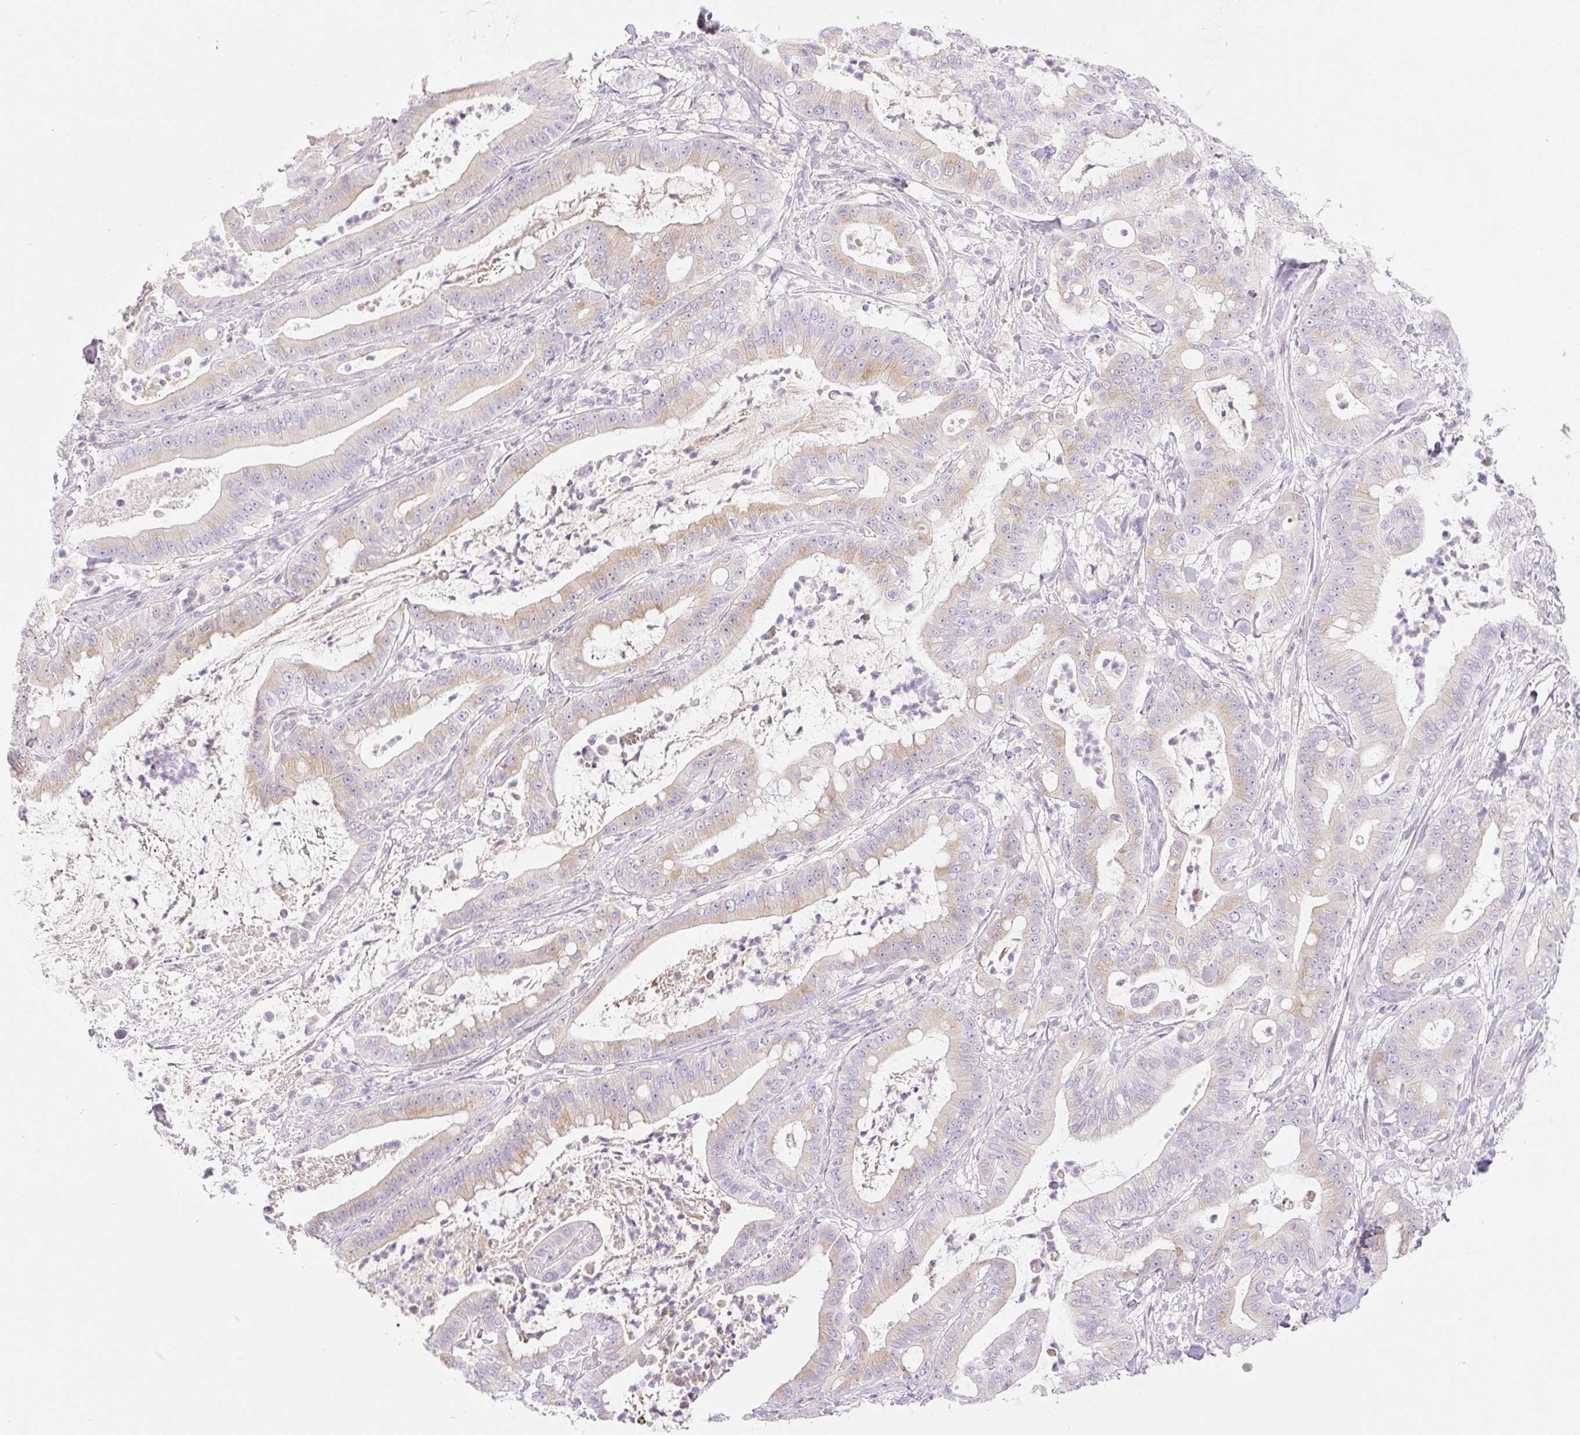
{"staining": {"intensity": "negative", "quantity": "none", "location": "none"}, "tissue": "pancreatic cancer", "cell_type": "Tumor cells", "image_type": "cancer", "snomed": [{"axis": "morphology", "description": "Adenocarcinoma, NOS"}, {"axis": "topography", "description": "Pancreas"}], "caption": "An immunohistochemistry micrograph of pancreatic adenocarcinoma is shown. There is no staining in tumor cells of pancreatic adenocarcinoma. The staining was performed using DAB (3,3'-diaminobenzidine) to visualize the protein expression in brown, while the nuclei were stained in blue with hematoxylin (Magnification: 20x).", "gene": "MIA2", "patient": {"sex": "male", "age": 71}}